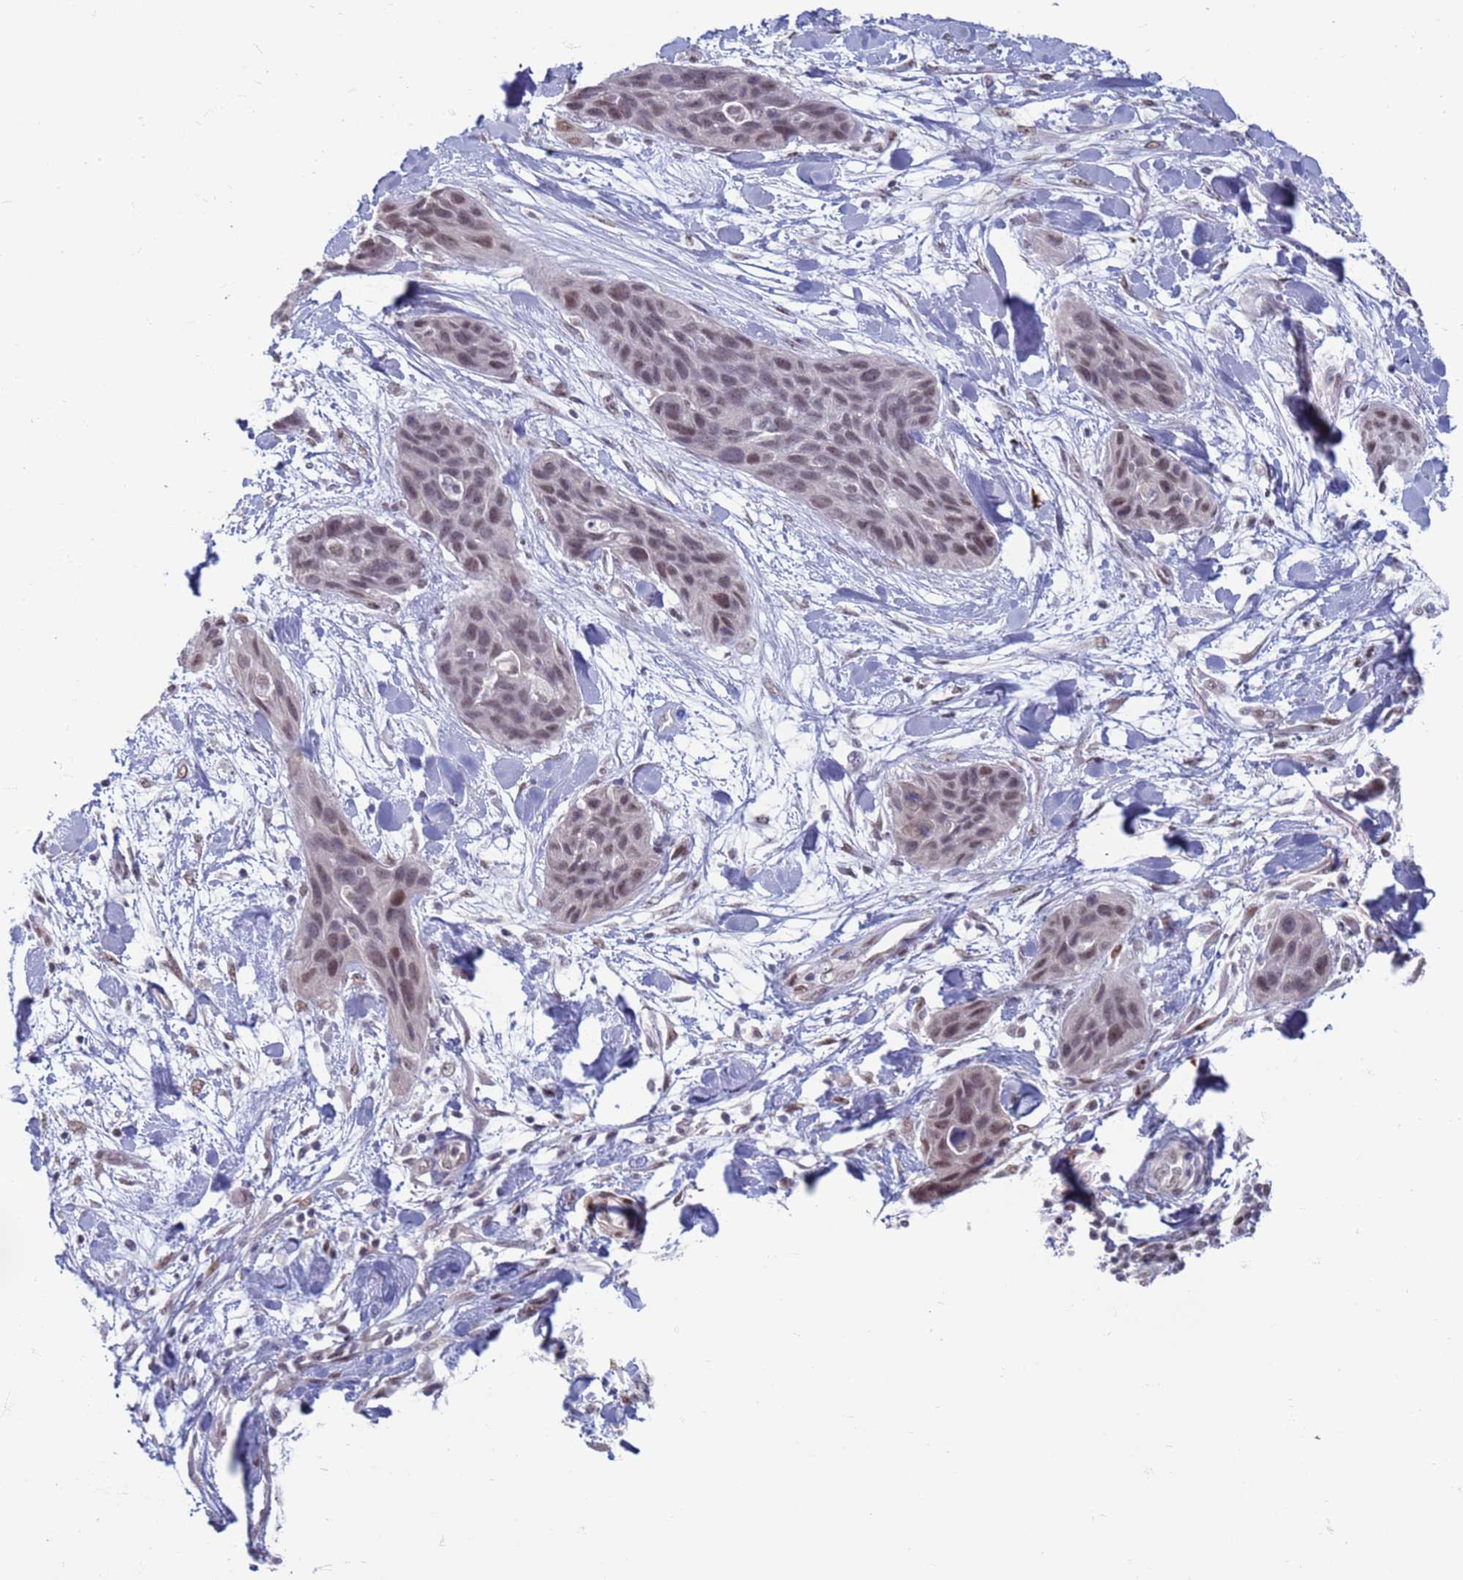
{"staining": {"intensity": "weak", "quantity": ">75%", "location": "nuclear"}, "tissue": "lung cancer", "cell_type": "Tumor cells", "image_type": "cancer", "snomed": [{"axis": "morphology", "description": "Squamous cell carcinoma, NOS"}, {"axis": "topography", "description": "Lung"}], "caption": "High-magnification brightfield microscopy of lung squamous cell carcinoma stained with DAB (brown) and counterstained with hematoxylin (blue). tumor cells exhibit weak nuclear expression is seen in about>75% of cells. The staining was performed using DAB to visualize the protein expression in brown, while the nuclei were stained in blue with hematoxylin (Magnification: 20x).", "gene": "SAE1", "patient": {"sex": "female", "age": 70}}